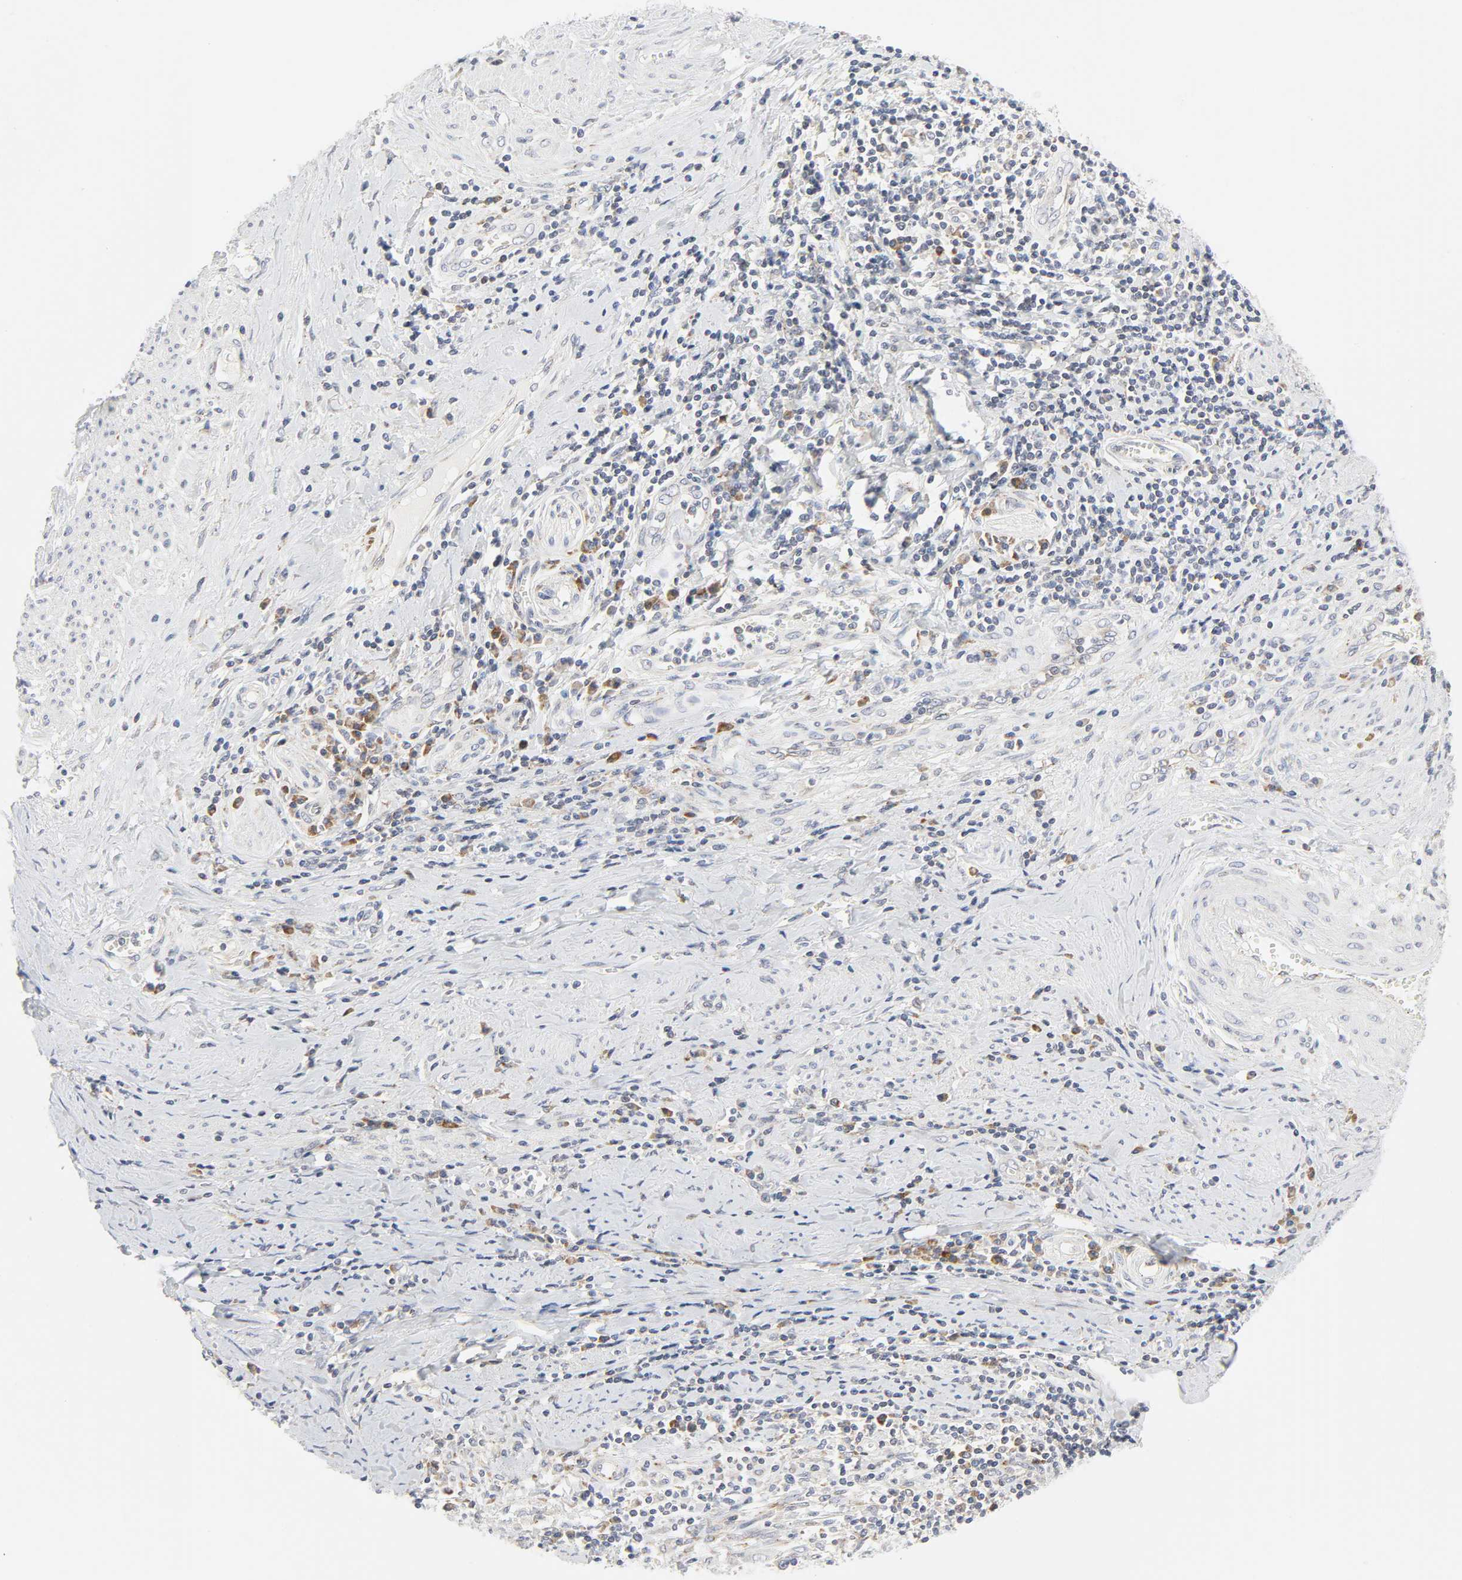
{"staining": {"intensity": "weak", "quantity": "<25%", "location": "cytoplasmic/membranous"}, "tissue": "cervical cancer", "cell_type": "Tumor cells", "image_type": "cancer", "snomed": [{"axis": "morphology", "description": "Squamous cell carcinoma, NOS"}, {"axis": "topography", "description": "Cervix"}], "caption": "Protein analysis of squamous cell carcinoma (cervical) displays no significant staining in tumor cells.", "gene": "LRP6", "patient": {"sex": "female", "age": 53}}